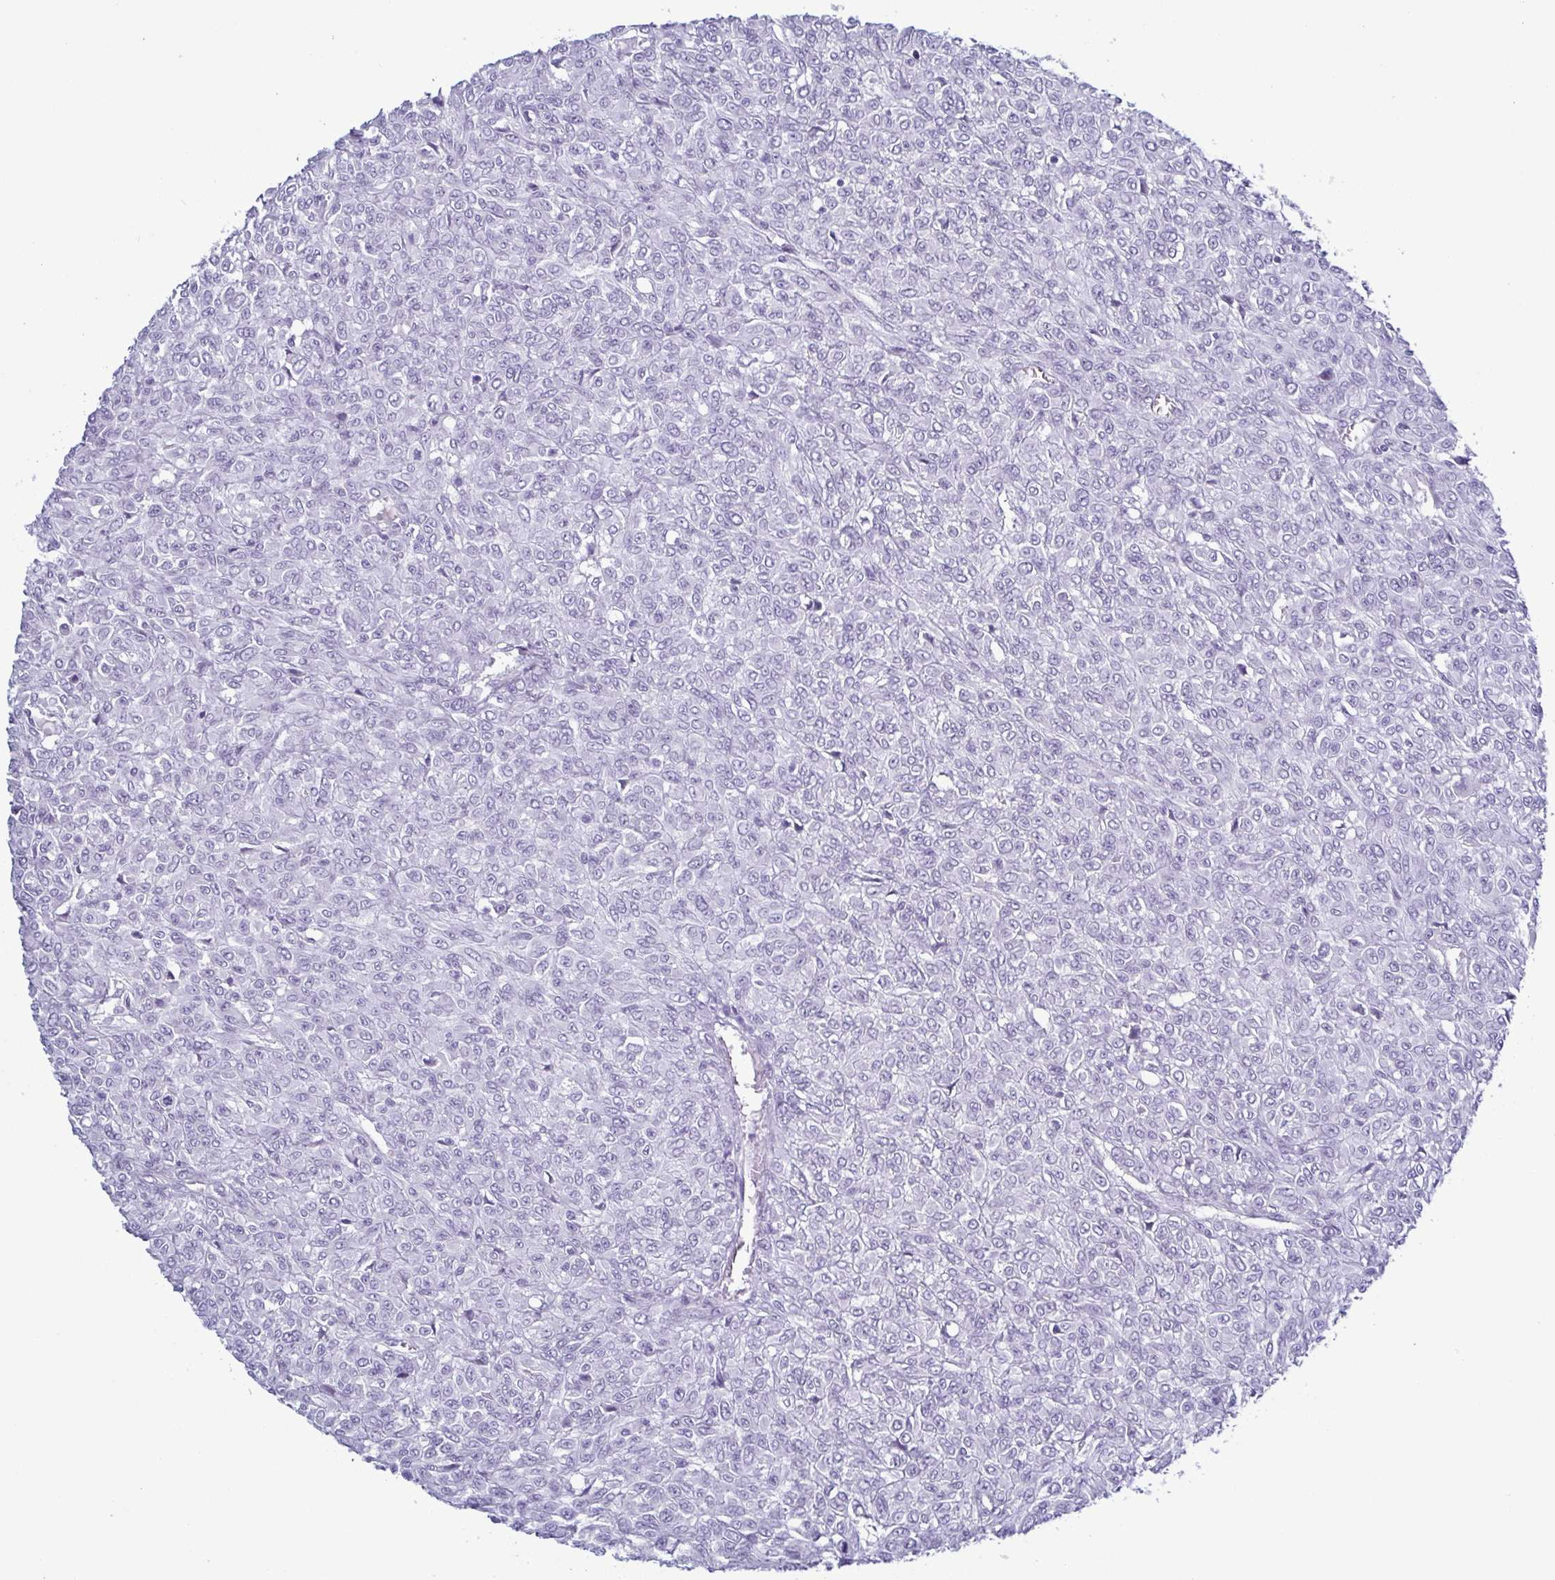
{"staining": {"intensity": "negative", "quantity": "none", "location": "none"}, "tissue": "renal cancer", "cell_type": "Tumor cells", "image_type": "cancer", "snomed": [{"axis": "morphology", "description": "Adenocarcinoma, NOS"}, {"axis": "topography", "description": "Kidney"}], "caption": "Photomicrograph shows no significant protein staining in tumor cells of renal cancer.", "gene": "KRT10", "patient": {"sex": "male", "age": 58}}